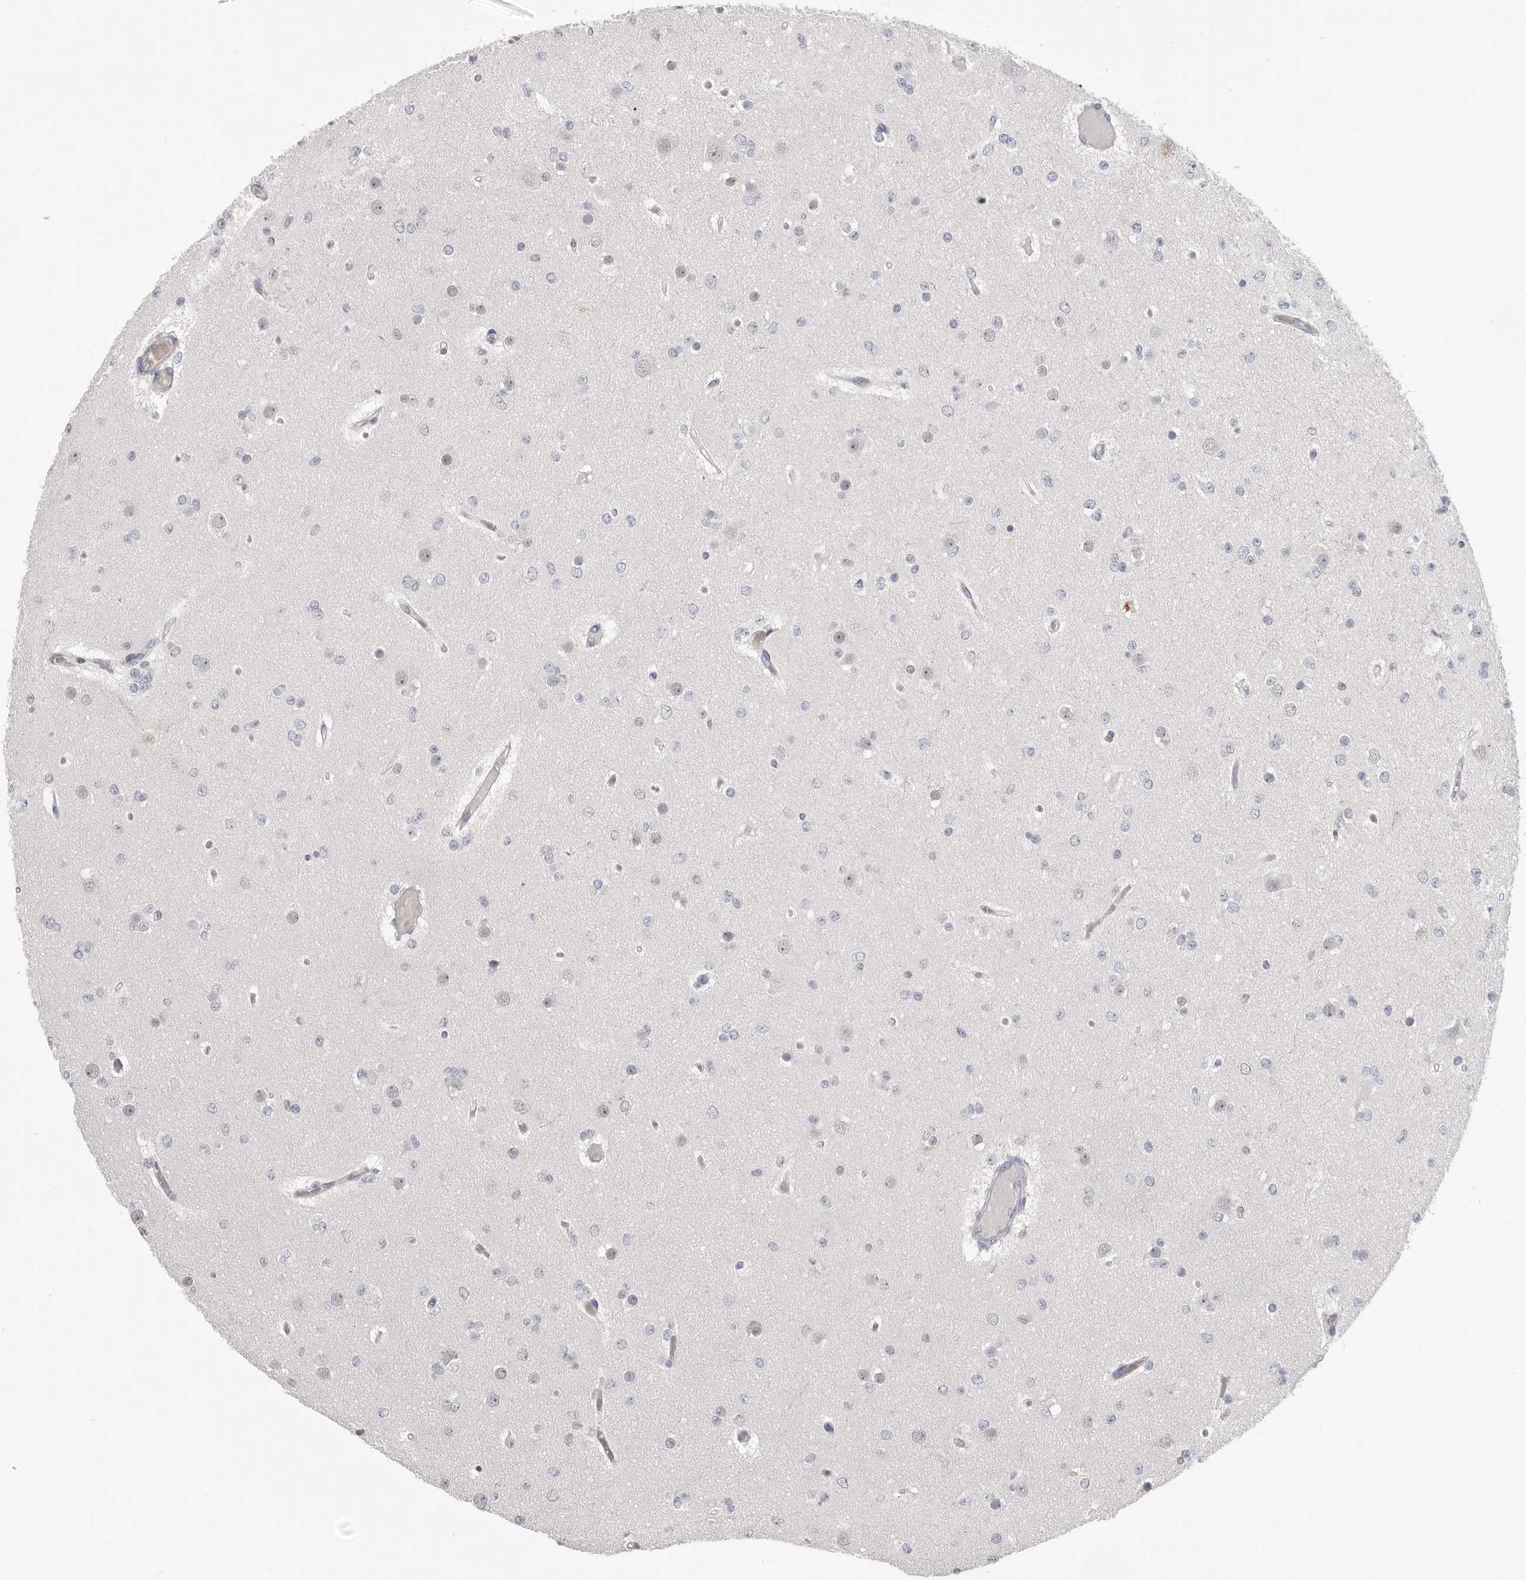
{"staining": {"intensity": "negative", "quantity": "none", "location": "none"}, "tissue": "glioma", "cell_type": "Tumor cells", "image_type": "cancer", "snomed": [{"axis": "morphology", "description": "Glioma, malignant, Low grade"}, {"axis": "topography", "description": "Brain"}], "caption": "Human glioma stained for a protein using immunohistochemistry exhibits no staining in tumor cells.", "gene": "PLEKHF1", "patient": {"sex": "female", "age": 22}}